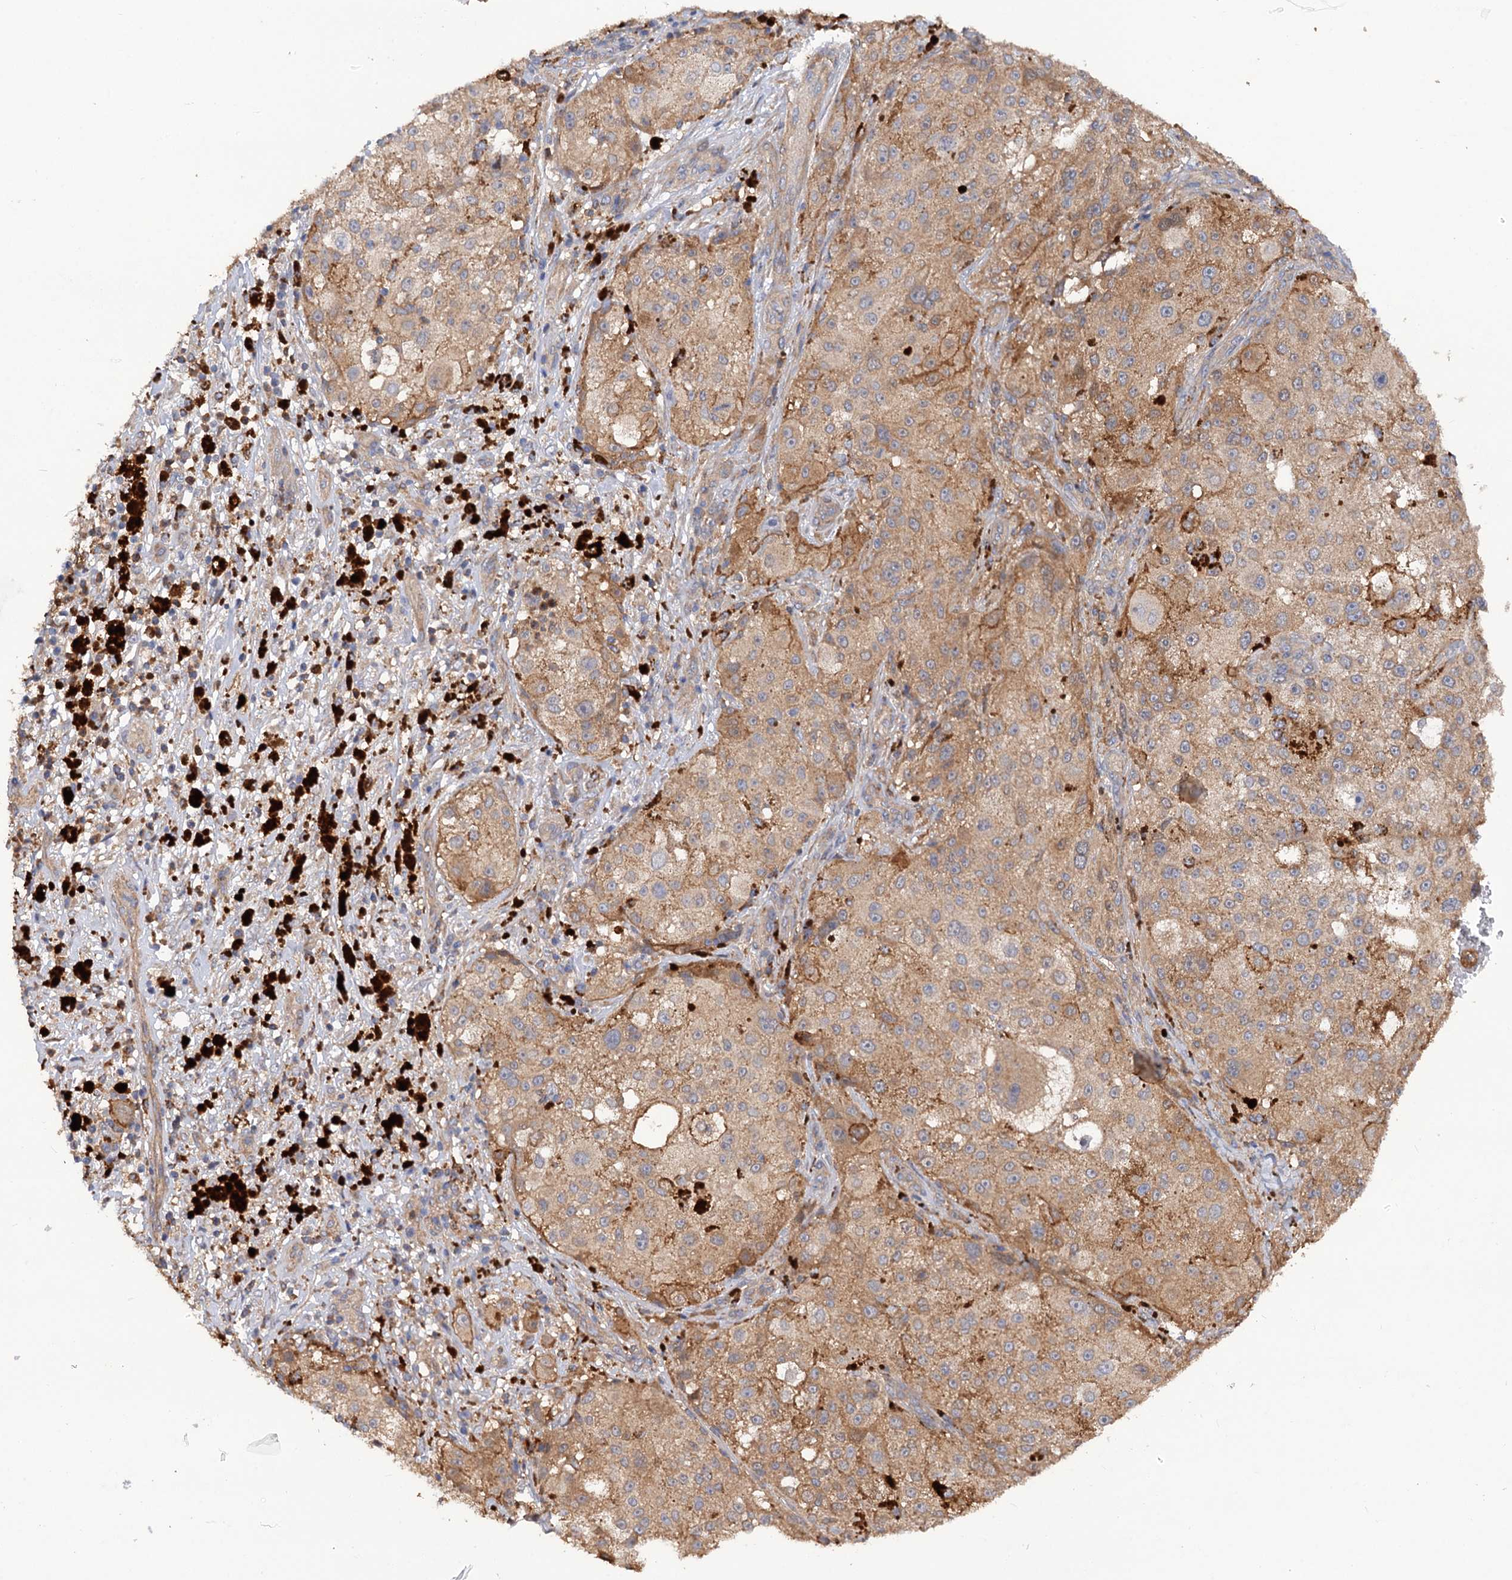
{"staining": {"intensity": "moderate", "quantity": ">75%", "location": "cytoplasmic/membranous"}, "tissue": "melanoma", "cell_type": "Tumor cells", "image_type": "cancer", "snomed": [{"axis": "morphology", "description": "Necrosis, NOS"}, {"axis": "morphology", "description": "Malignant melanoma, NOS"}, {"axis": "topography", "description": "Skin"}], "caption": "Immunohistochemistry photomicrograph of neoplastic tissue: human malignant melanoma stained using immunohistochemistry (IHC) exhibits medium levels of moderate protein expression localized specifically in the cytoplasmic/membranous of tumor cells, appearing as a cytoplasmic/membranous brown color.", "gene": "CSAD", "patient": {"sex": "female", "age": 87}}